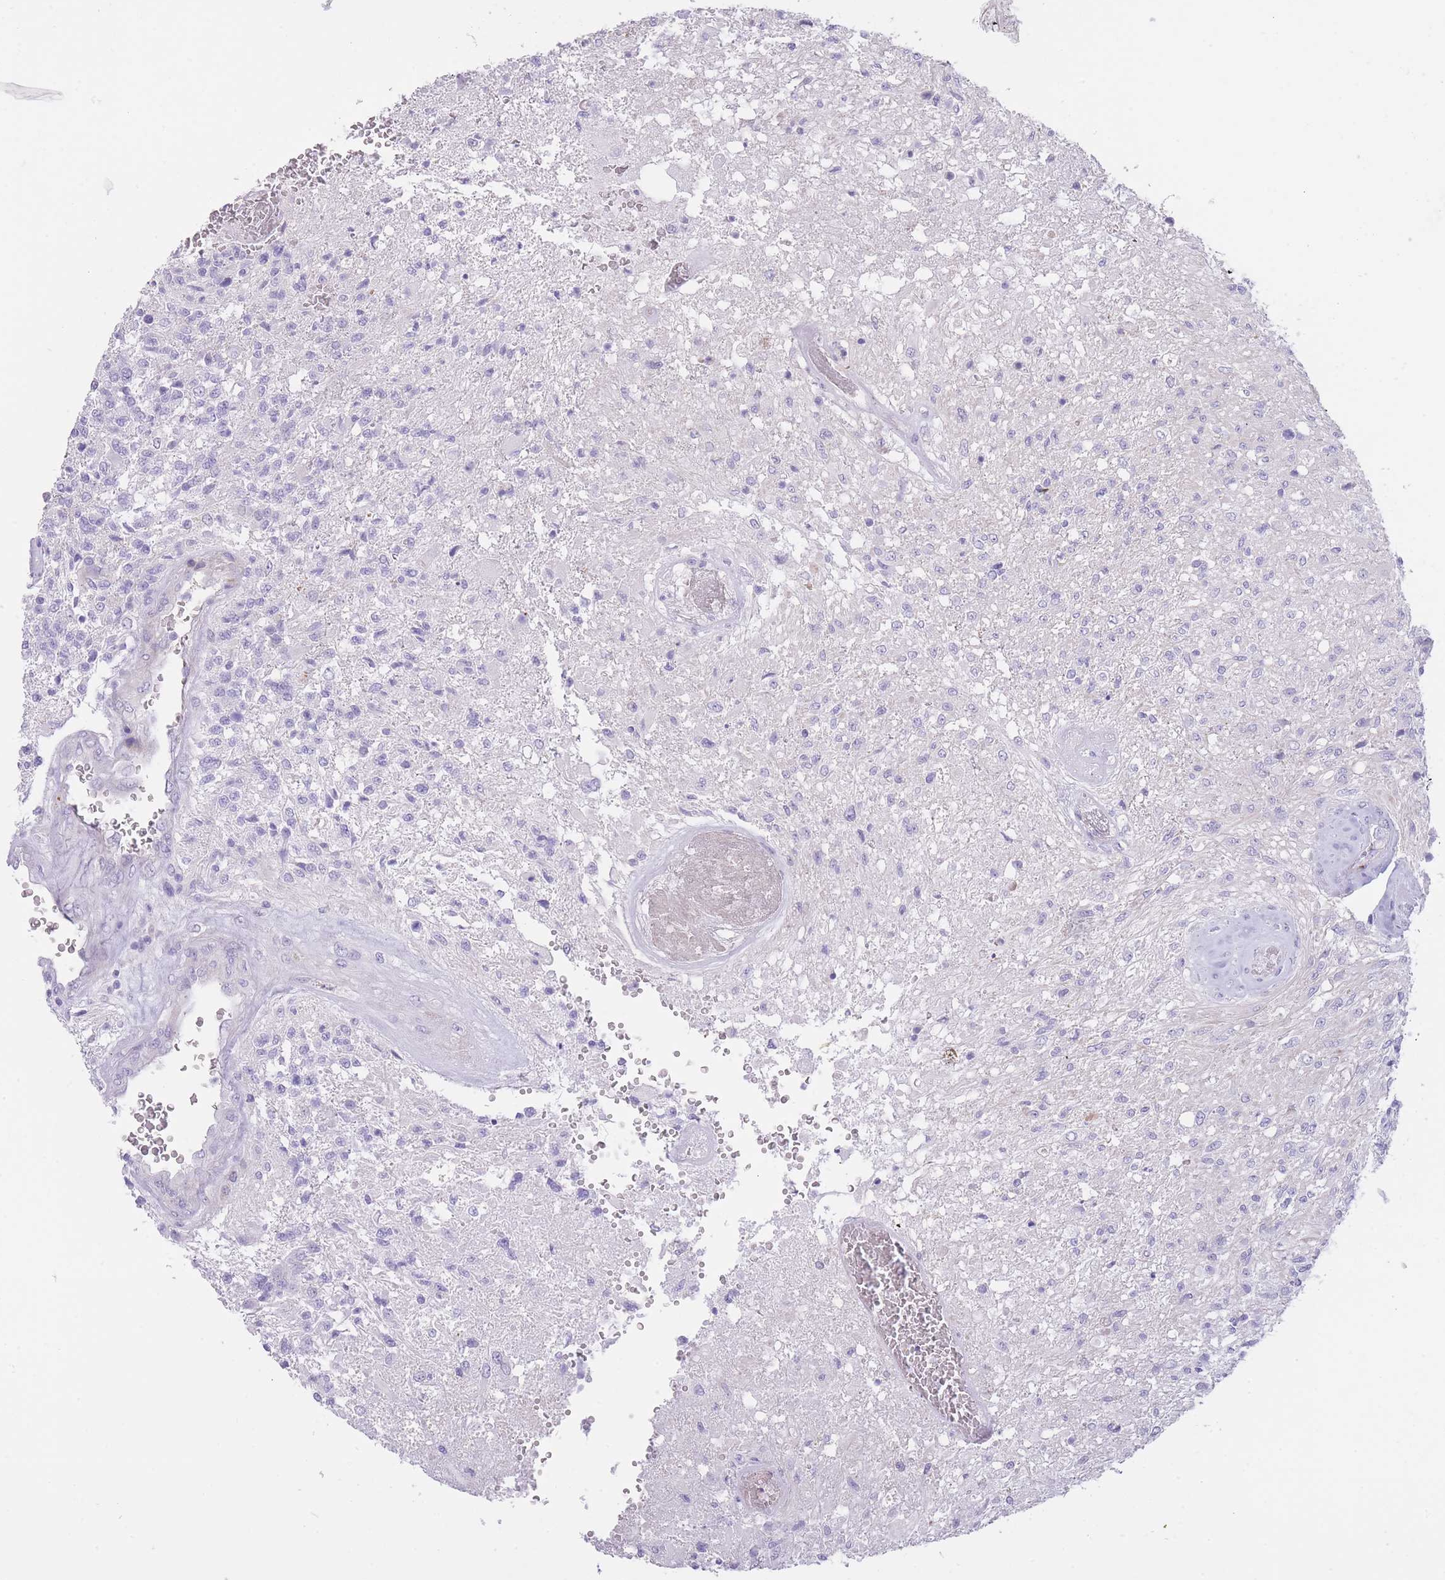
{"staining": {"intensity": "negative", "quantity": "none", "location": "none"}, "tissue": "glioma", "cell_type": "Tumor cells", "image_type": "cancer", "snomed": [{"axis": "morphology", "description": "Glioma, malignant, High grade"}, {"axis": "topography", "description": "Brain"}], "caption": "The photomicrograph displays no significant staining in tumor cells of glioma.", "gene": "IMPG1", "patient": {"sex": "male", "age": 56}}